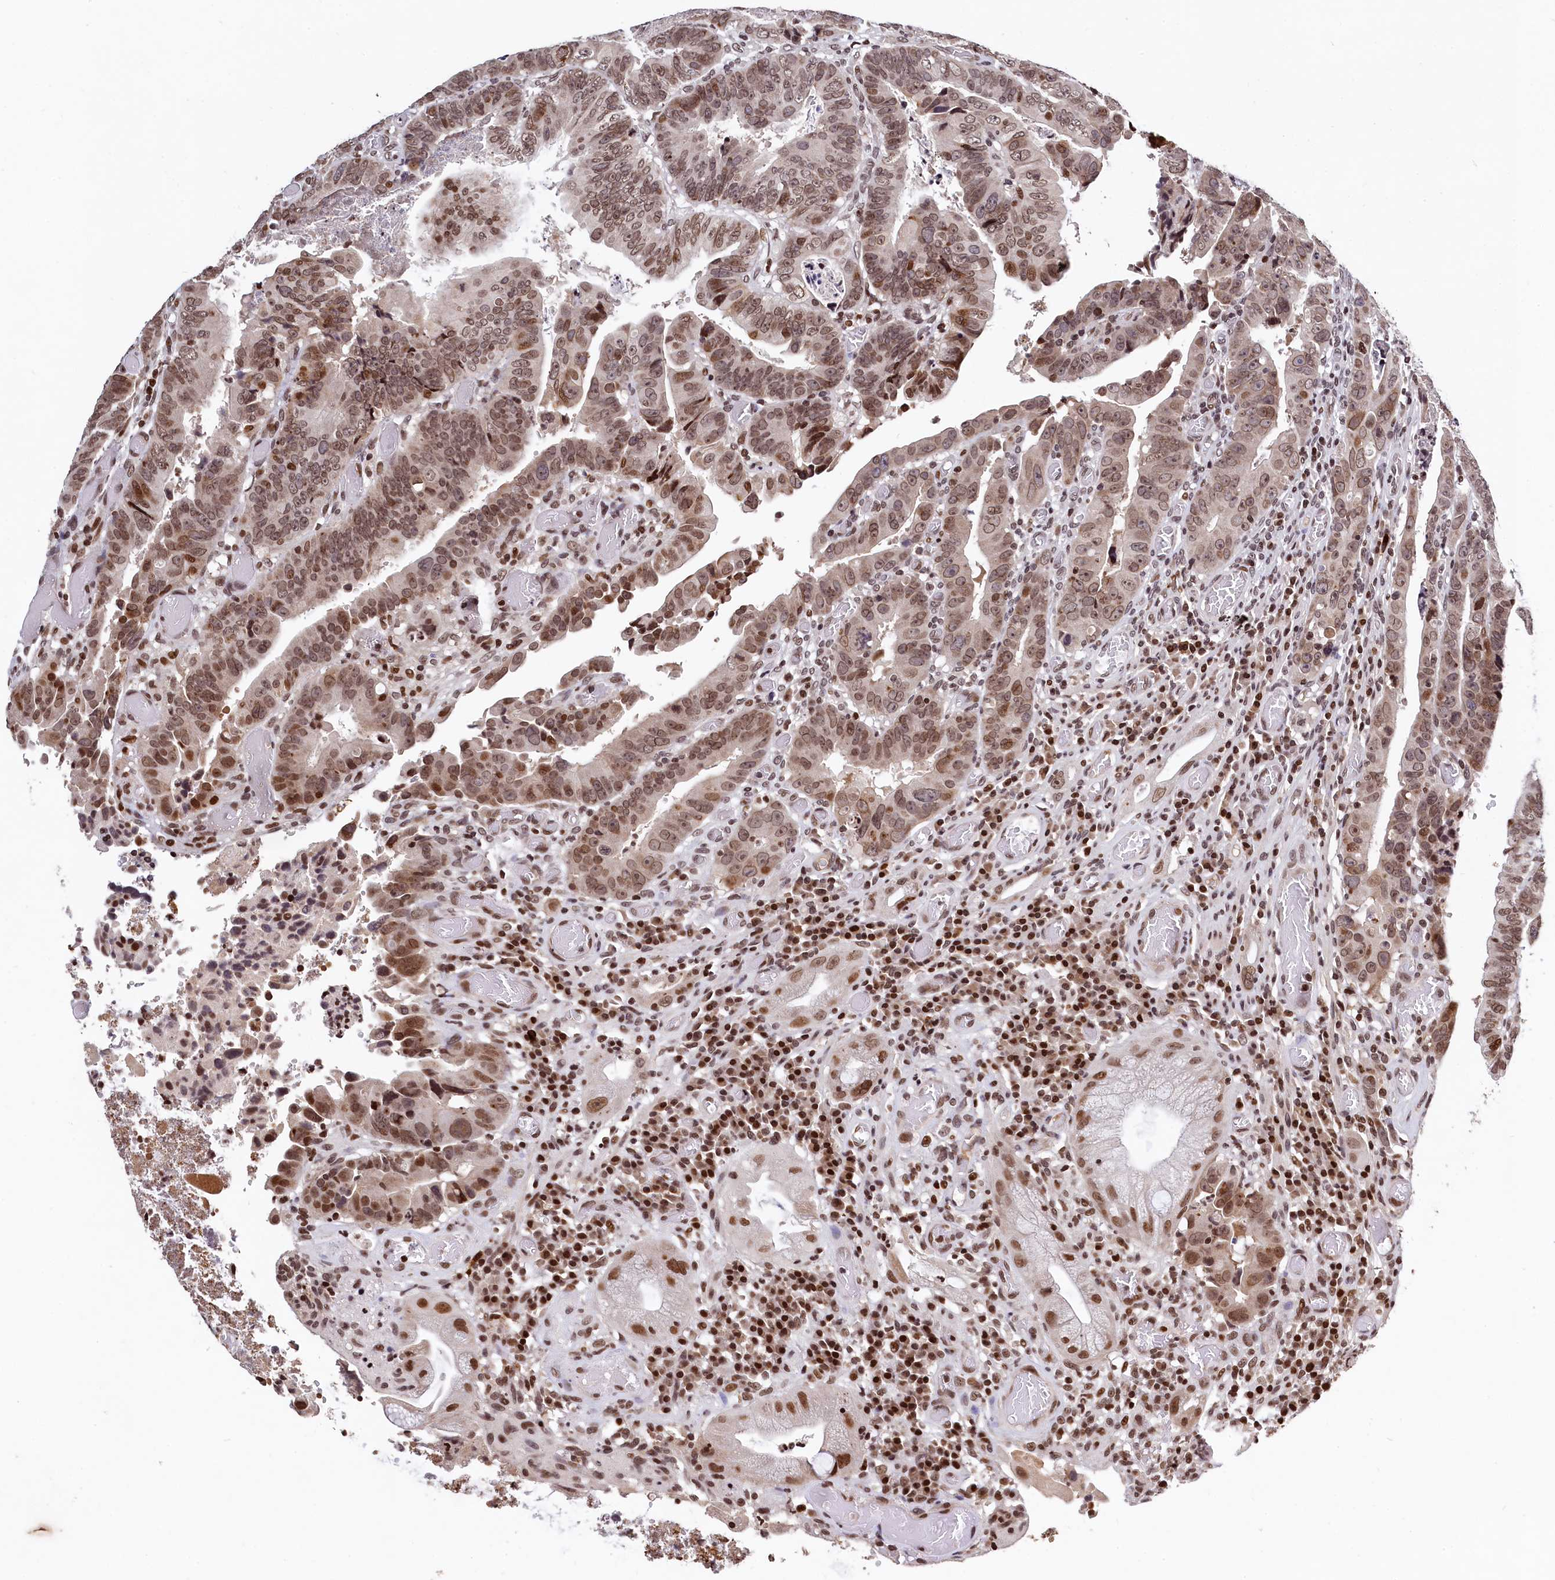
{"staining": {"intensity": "moderate", "quantity": ">75%", "location": "cytoplasmic/membranous,nuclear"}, "tissue": "colorectal cancer", "cell_type": "Tumor cells", "image_type": "cancer", "snomed": [{"axis": "morphology", "description": "Normal tissue, NOS"}, {"axis": "morphology", "description": "Adenocarcinoma, NOS"}, {"axis": "topography", "description": "Rectum"}], "caption": "Tumor cells demonstrate medium levels of moderate cytoplasmic/membranous and nuclear staining in about >75% of cells in colorectal adenocarcinoma.", "gene": "FAM217B", "patient": {"sex": "female", "age": 65}}